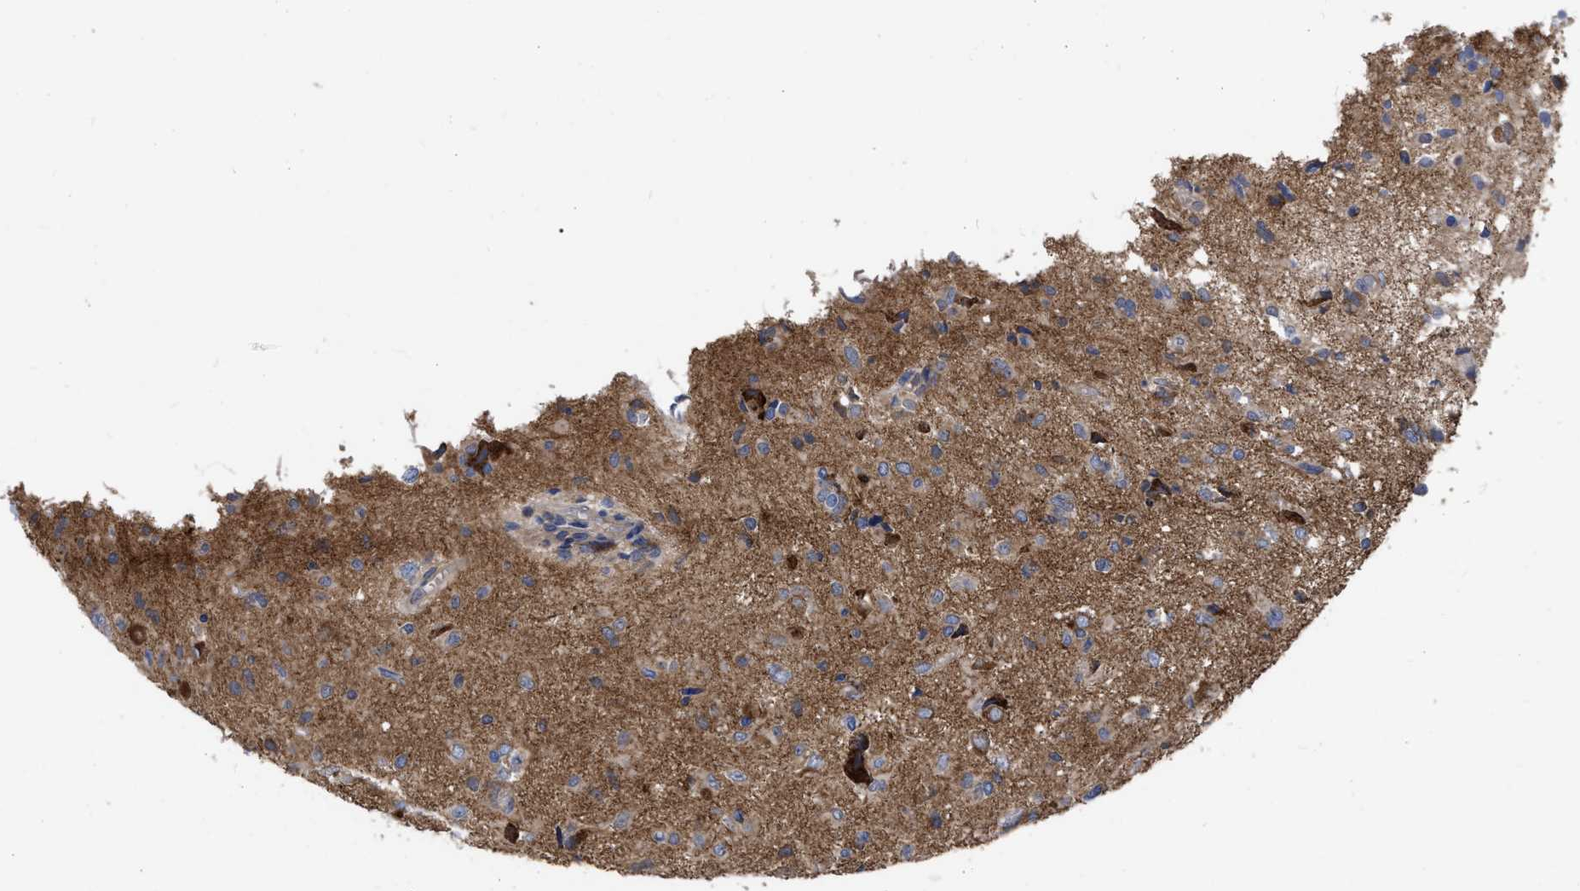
{"staining": {"intensity": "moderate", "quantity": "<25%", "location": "cytoplasmic/membranous"}, "tissue": "glioma", "cell_type": "Tumor cells", "image_type": "cancer", "snomed": [{"axis": "morphology", "description": "Glioma, malignant, High grade"}, {"axis": "topography", "description": "Brain"}], "caption": "Immunohistochemistry micrograph of neoplastic tissue: human malignant high-grade glioma stained using immunohistochemistry (IHC) shows low levels of moderate protein expression localized specifically in the cytoplasmic/membranous of tumor cells, appearing as a cytoplasmic/membranous brown color.", "gene": "CDKN2C", "patient": {"sex": "female", "age": 59}}